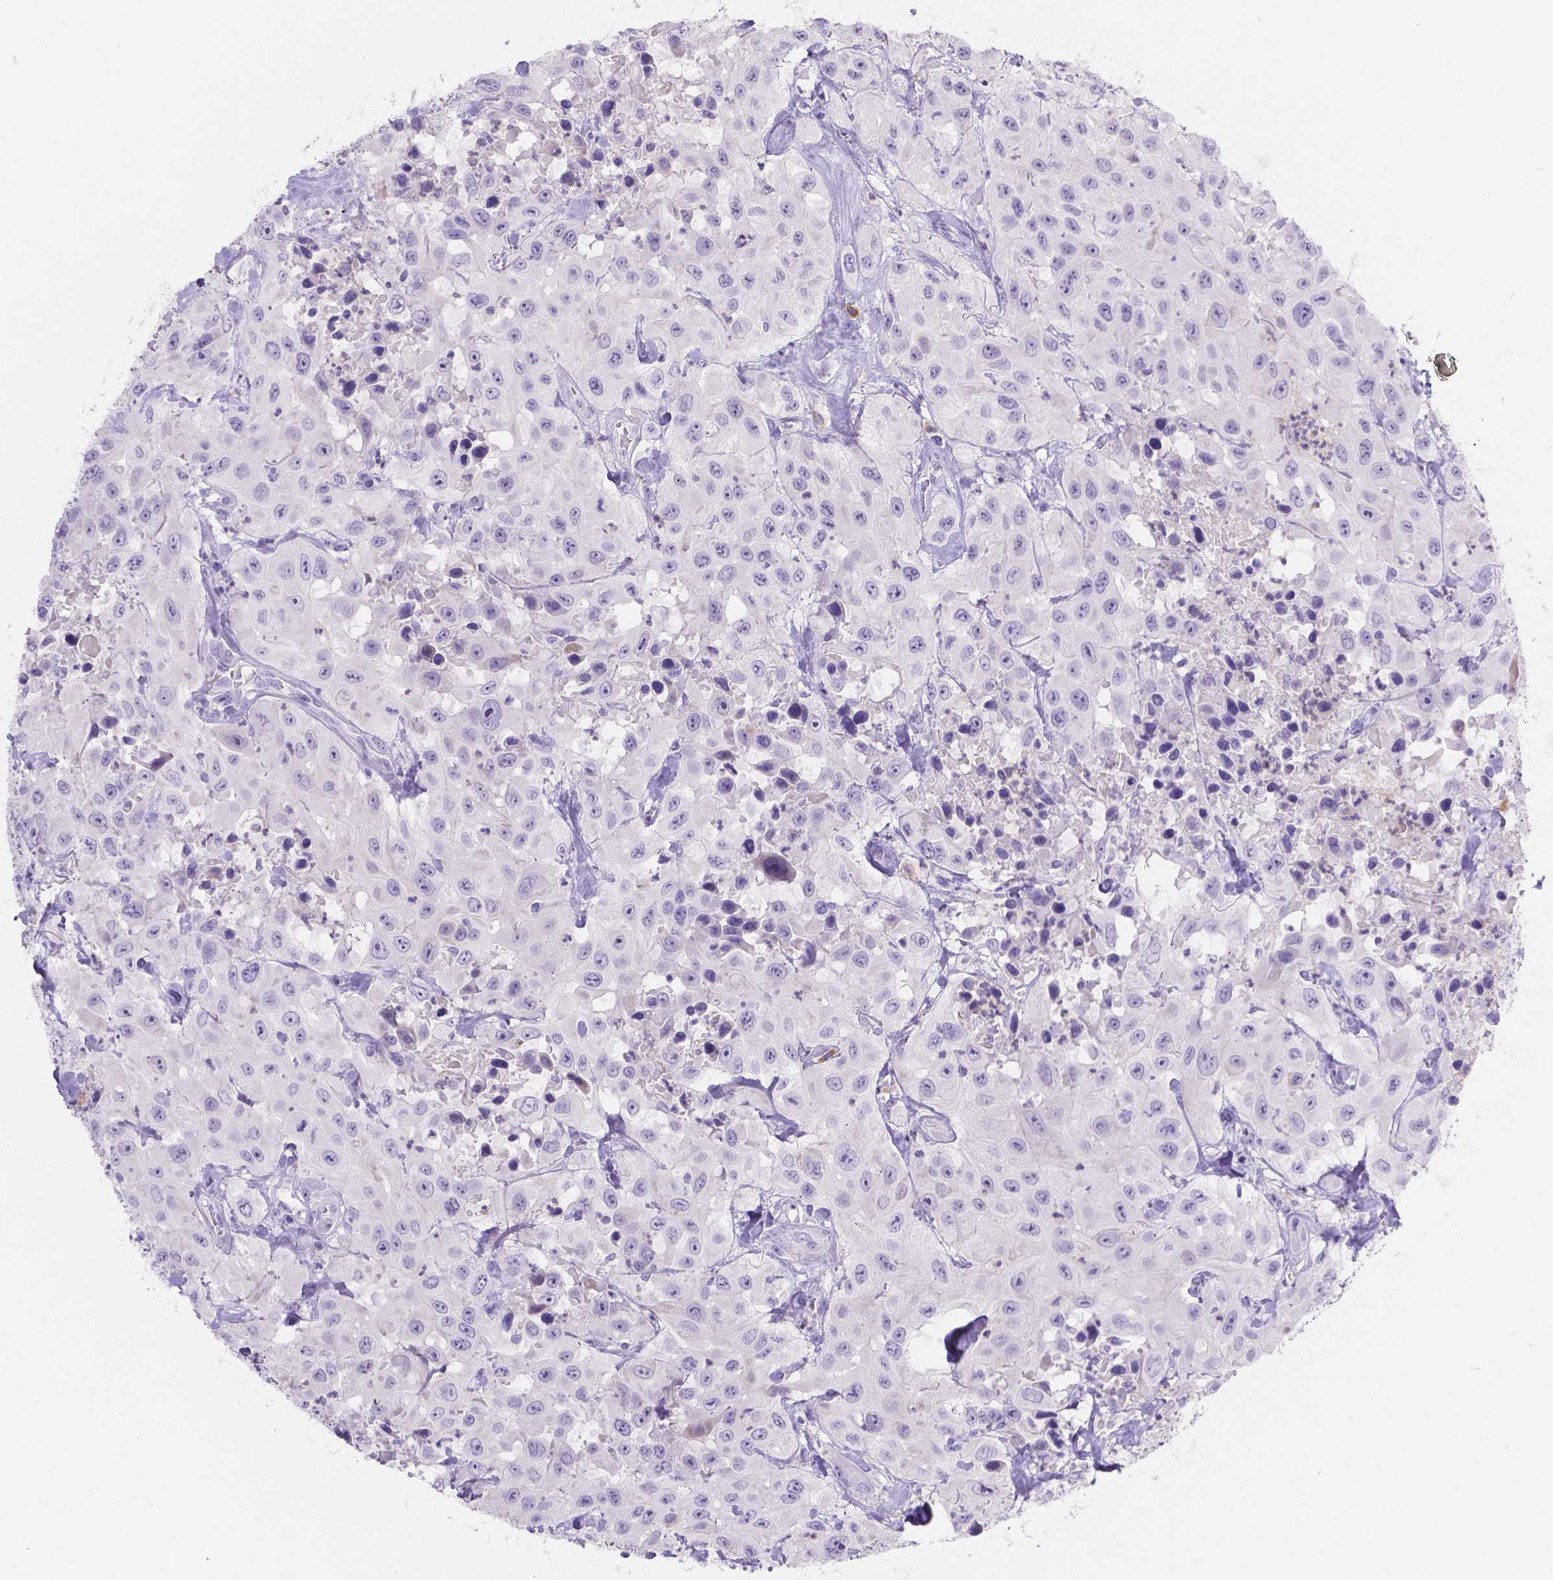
{"staining": {"intensity": "negative", "quantity": "none", "location": "none"}, "tissue": "urothelial cancer", "cell_type": "Tumor cells", "image_type": "cancer", "snomed": [{"axis": "morphology", "description": "Urothelial carcinoma, High grade"}, {"axis": "topography", "description": "Urinary bladder"}], "caption": "A photomicrograph of urothelial cancer stained for a protein demonstrates no brown staining in tumor cells. Brightfield microscopy of IHC stained with DAB (3,3'-diaminobenzidine) (brown) and hematoxylin (blue), captured at high magnification.", "gene": "GNRHR", "patient": {"sex": "male", "age": 79}}